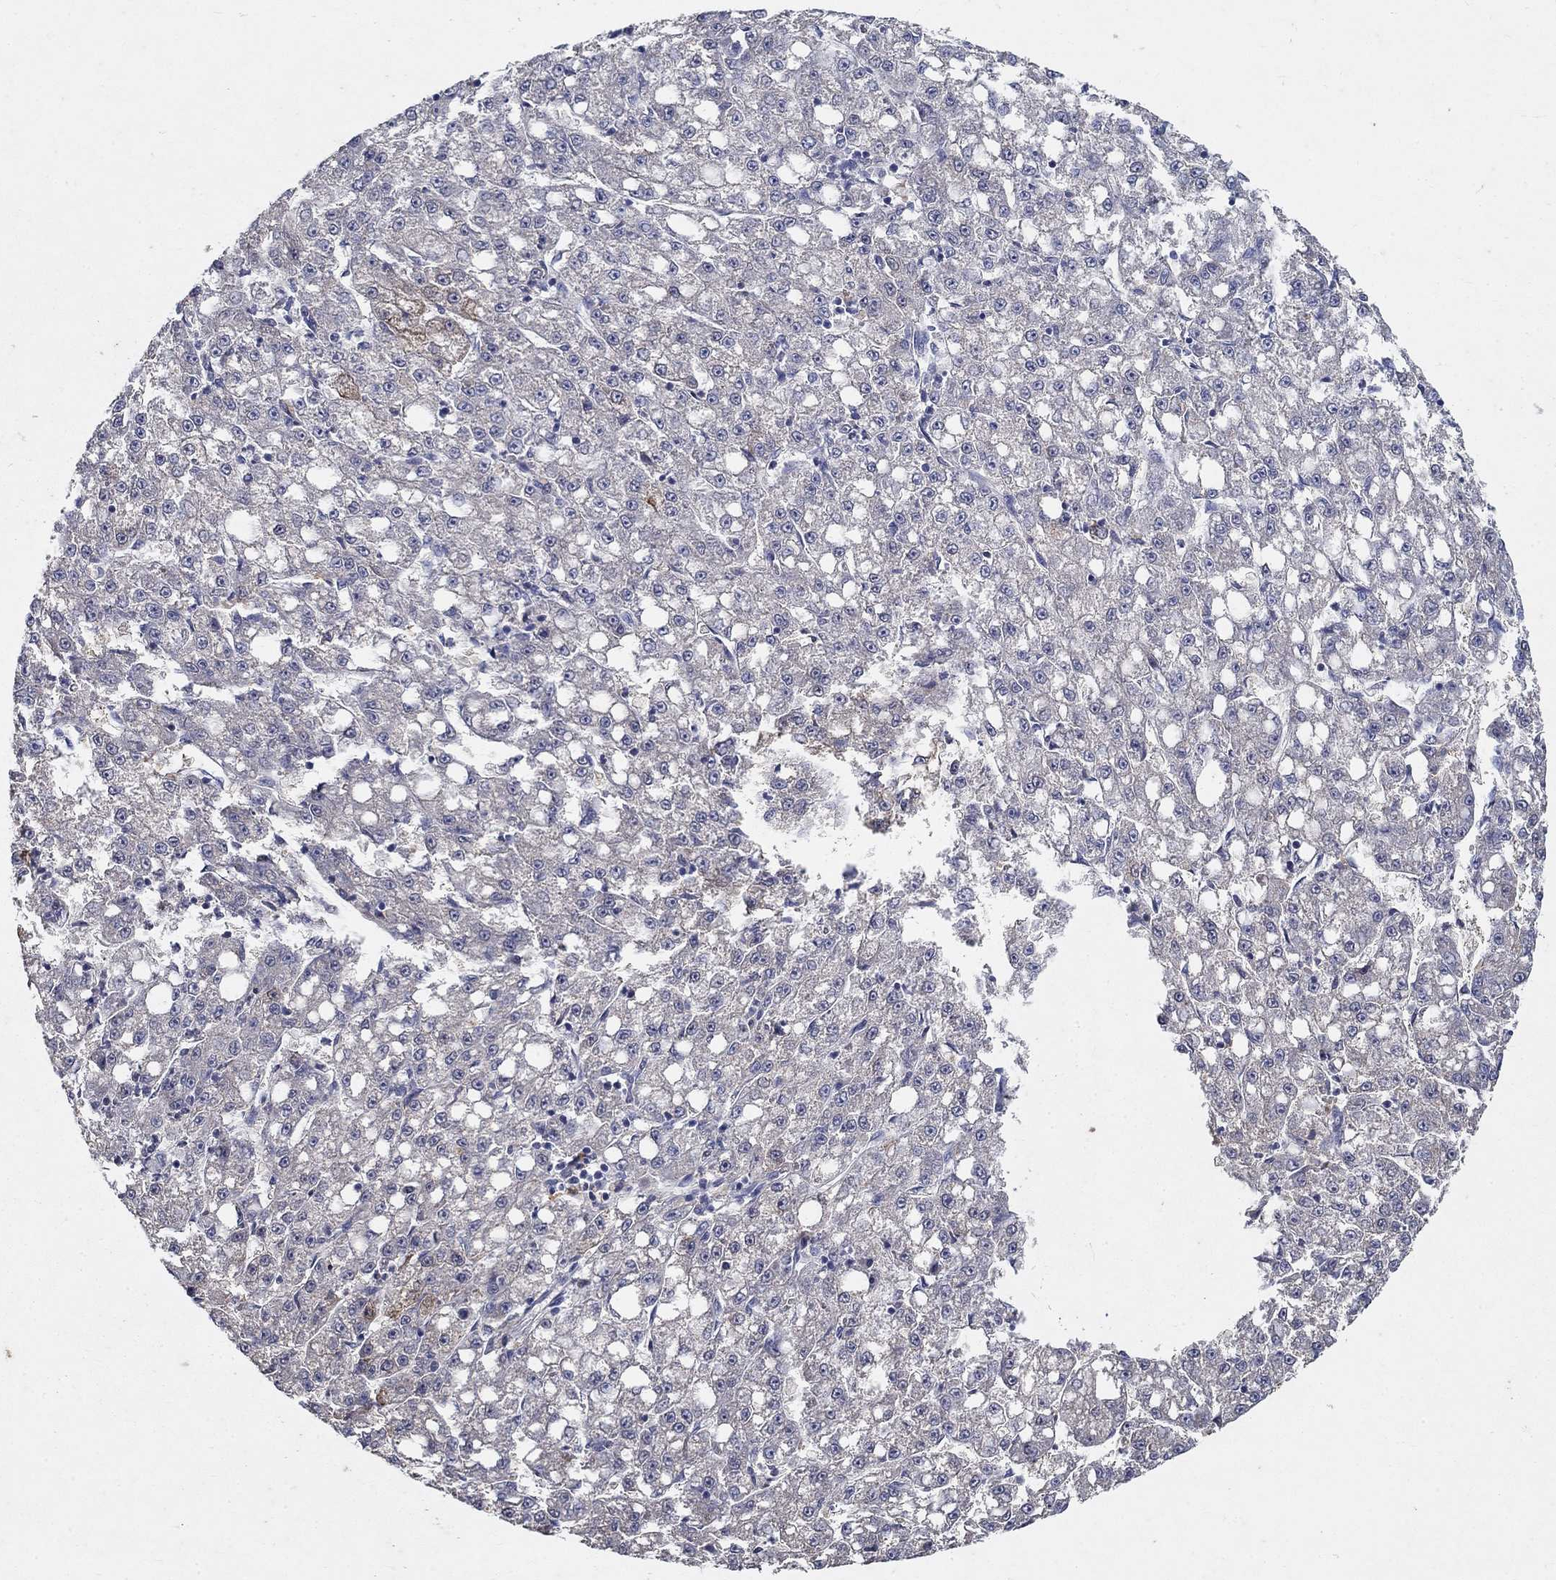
{"staining": {"intensity": "negative", "quantity": "none", "location": "none"}, "tissue": "liver cancer", "cell_type": "Tumor cells", "image_type": "cancer", "snomed": [{"axis": "morphology", "description": "Carcinoma, Hepatocellular, NOS"}, {"axis": "topography", "description": "Liver"}], "caption": "High power microscopy micrograph of an immunohistochemistry histopathology image of liver cancer, revealing no significant positivity in tumor cells. Nuclei are stained in blue.", "gene": "PROZ", "patient": {"sex": "female", "age": 65}}